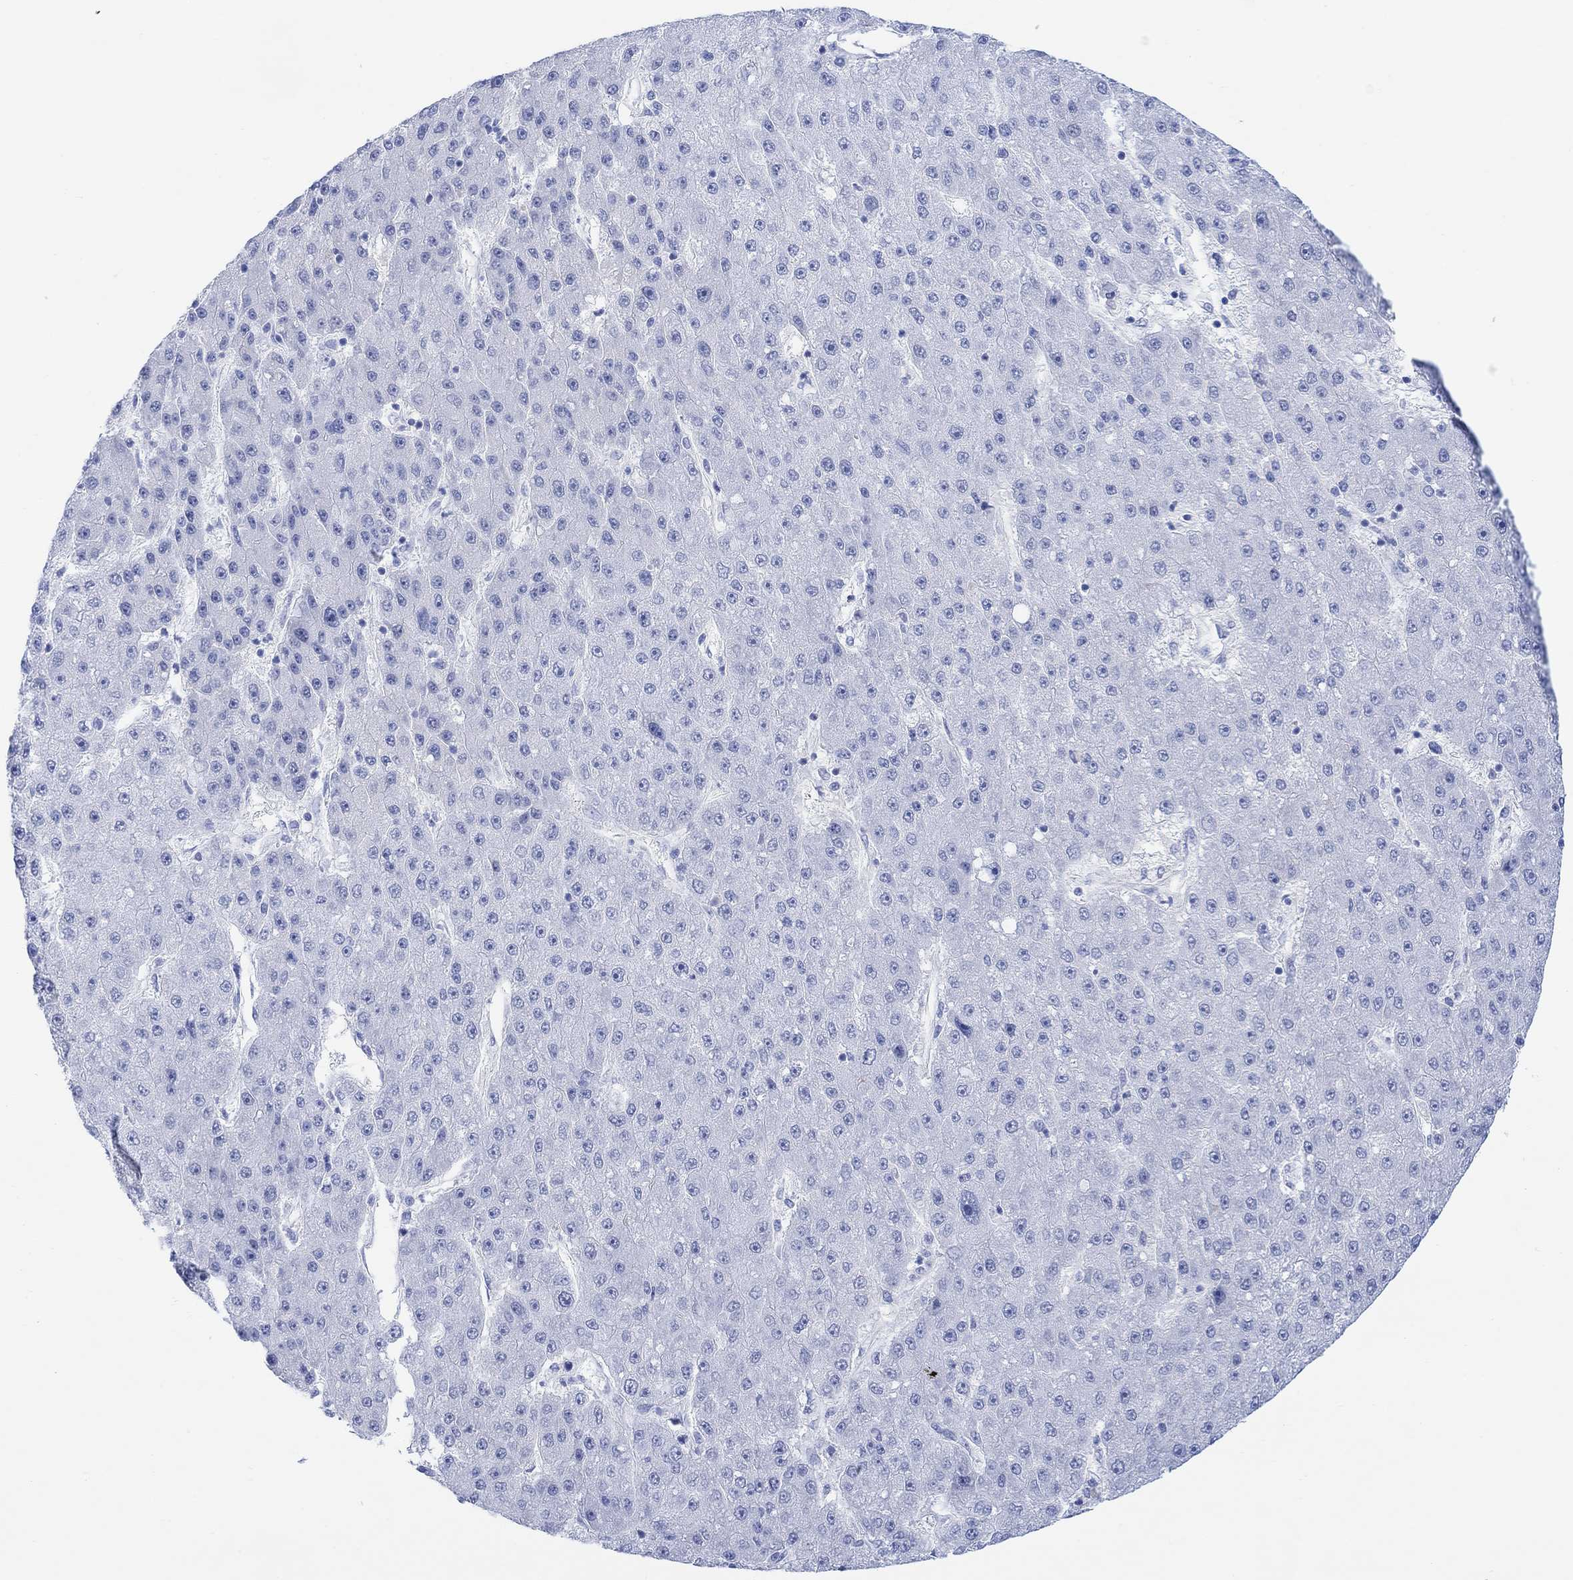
{"staining": {"intensity": "negative", "quantity": "none", "location": "none"}, "tissue": "liver cancer", "cell_type": "Tumor cells", "image_type": "cancer", "snomed": [{"axis": "morphology", "description": "Carcinoma, Hepatocellular, NOS"}, {"axis": "topography", "description": "Liver"}], "caption": "A histopathology image of human liver cancer (hepatocellular carcinoma) is negative for staining in tumor cells. (Stains: DAB (3,3'-diaminobenzidine) immunohistochemistry (IHC) with hematoxylin counter stain, Microscopy: brightfield microscopy at high magnification).", "gene": "TLDC2", "patient": {"sex": "male", "age": 67}}